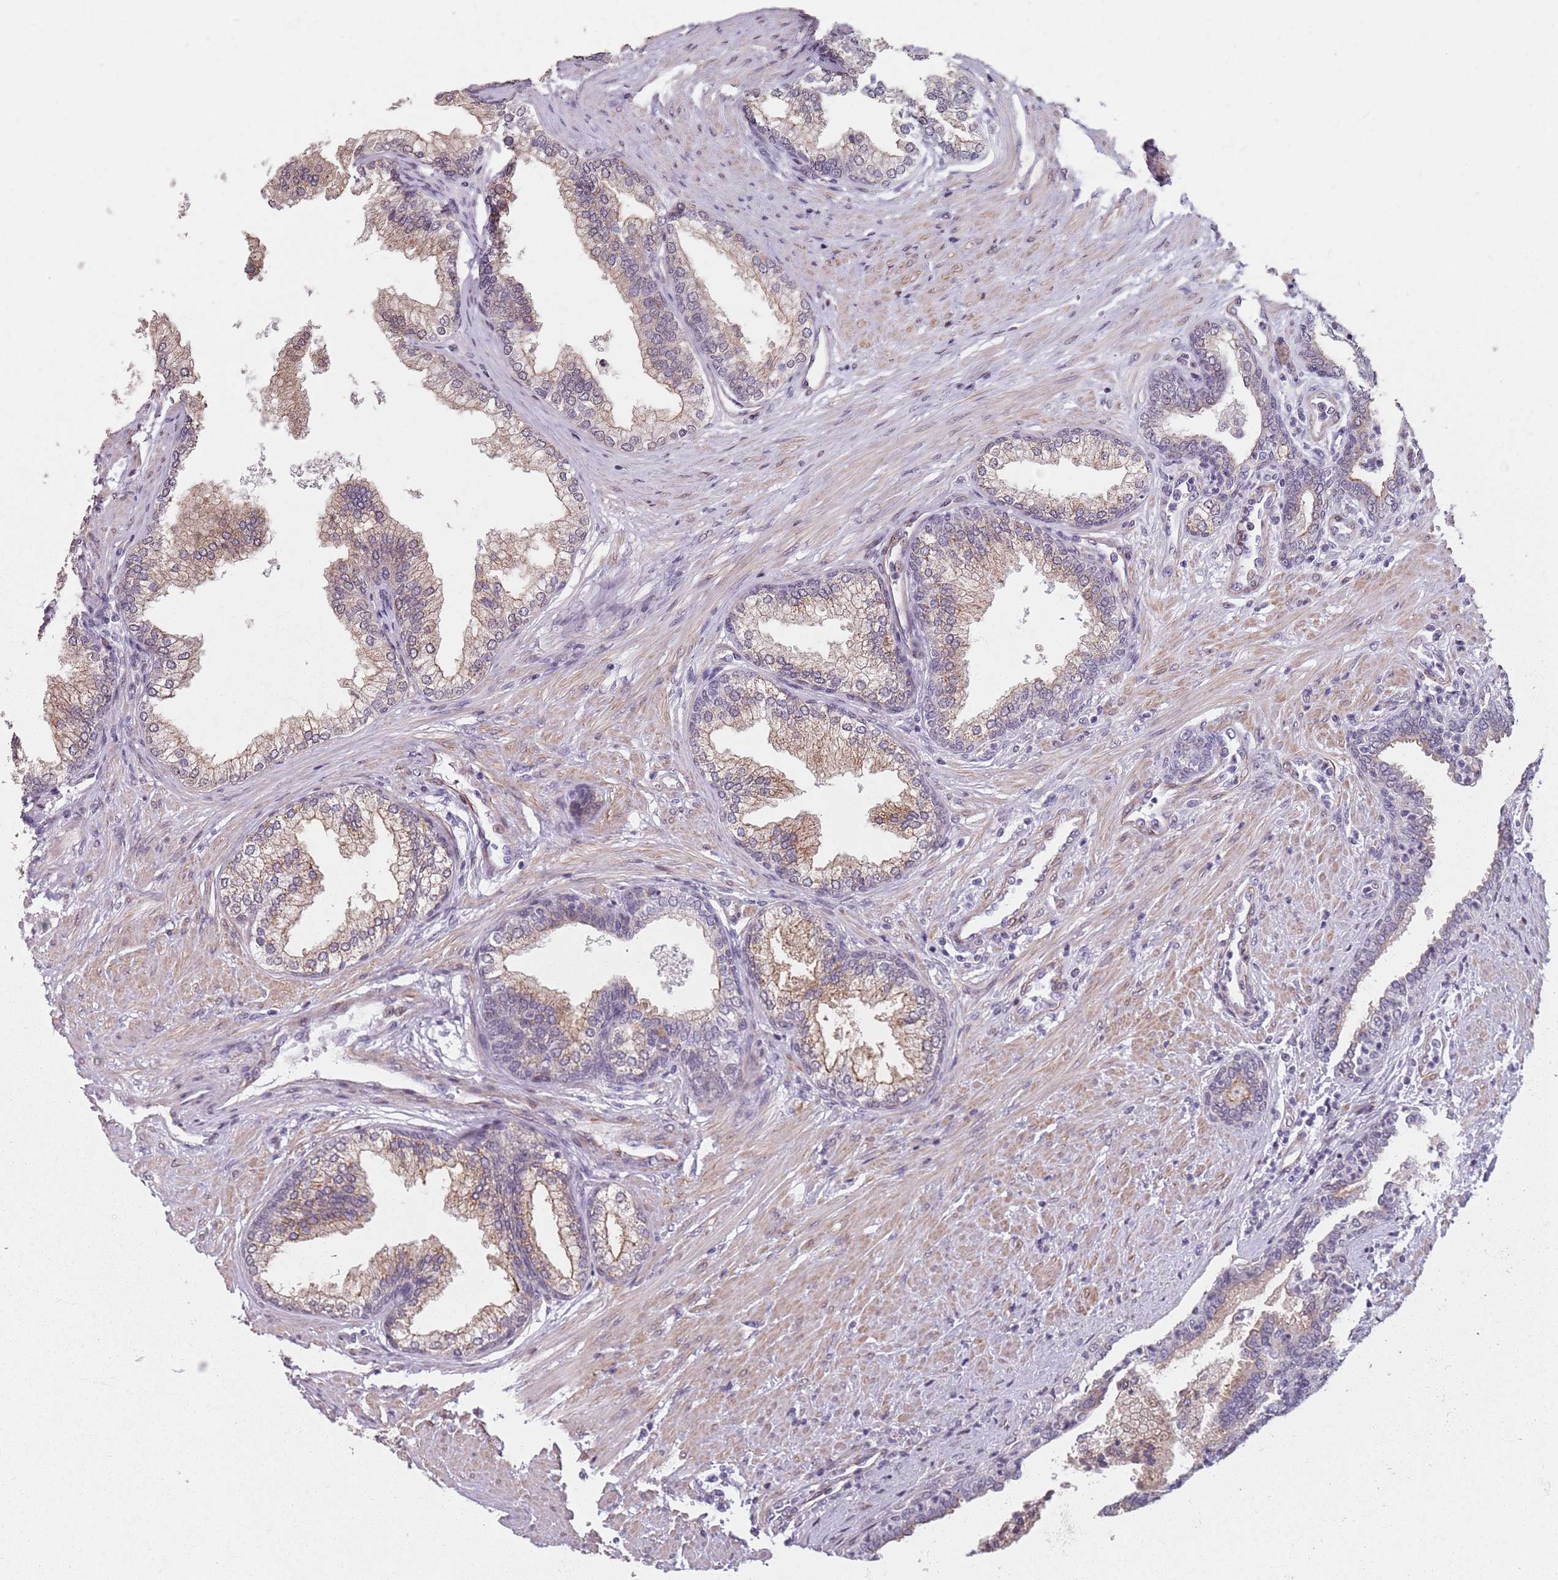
{"staining": {"intensity": "moderate", "quantity": "25%-75%", "location": "cytoplasmic/membranous"}, "tissue": "prostate", "cell_type": "Glandular cells", "image_type": "normal", "snomed": [{"axis": "morphology", "description": "Normal tissue, NOS"}, {"axis": "topography", "description": "Prostate"}], "caption": "Immunohistochemical staining of unremarkable human prostate displays 25%-75% levels of moderate cytoplasmic/membranous protein positivity in approximately 25%-75% of glandular cells. (Brightfield microscopy of DAB IHC at high magnification).", "gene": "TMC4", "patient": {"sex": "male", "age": 76}}